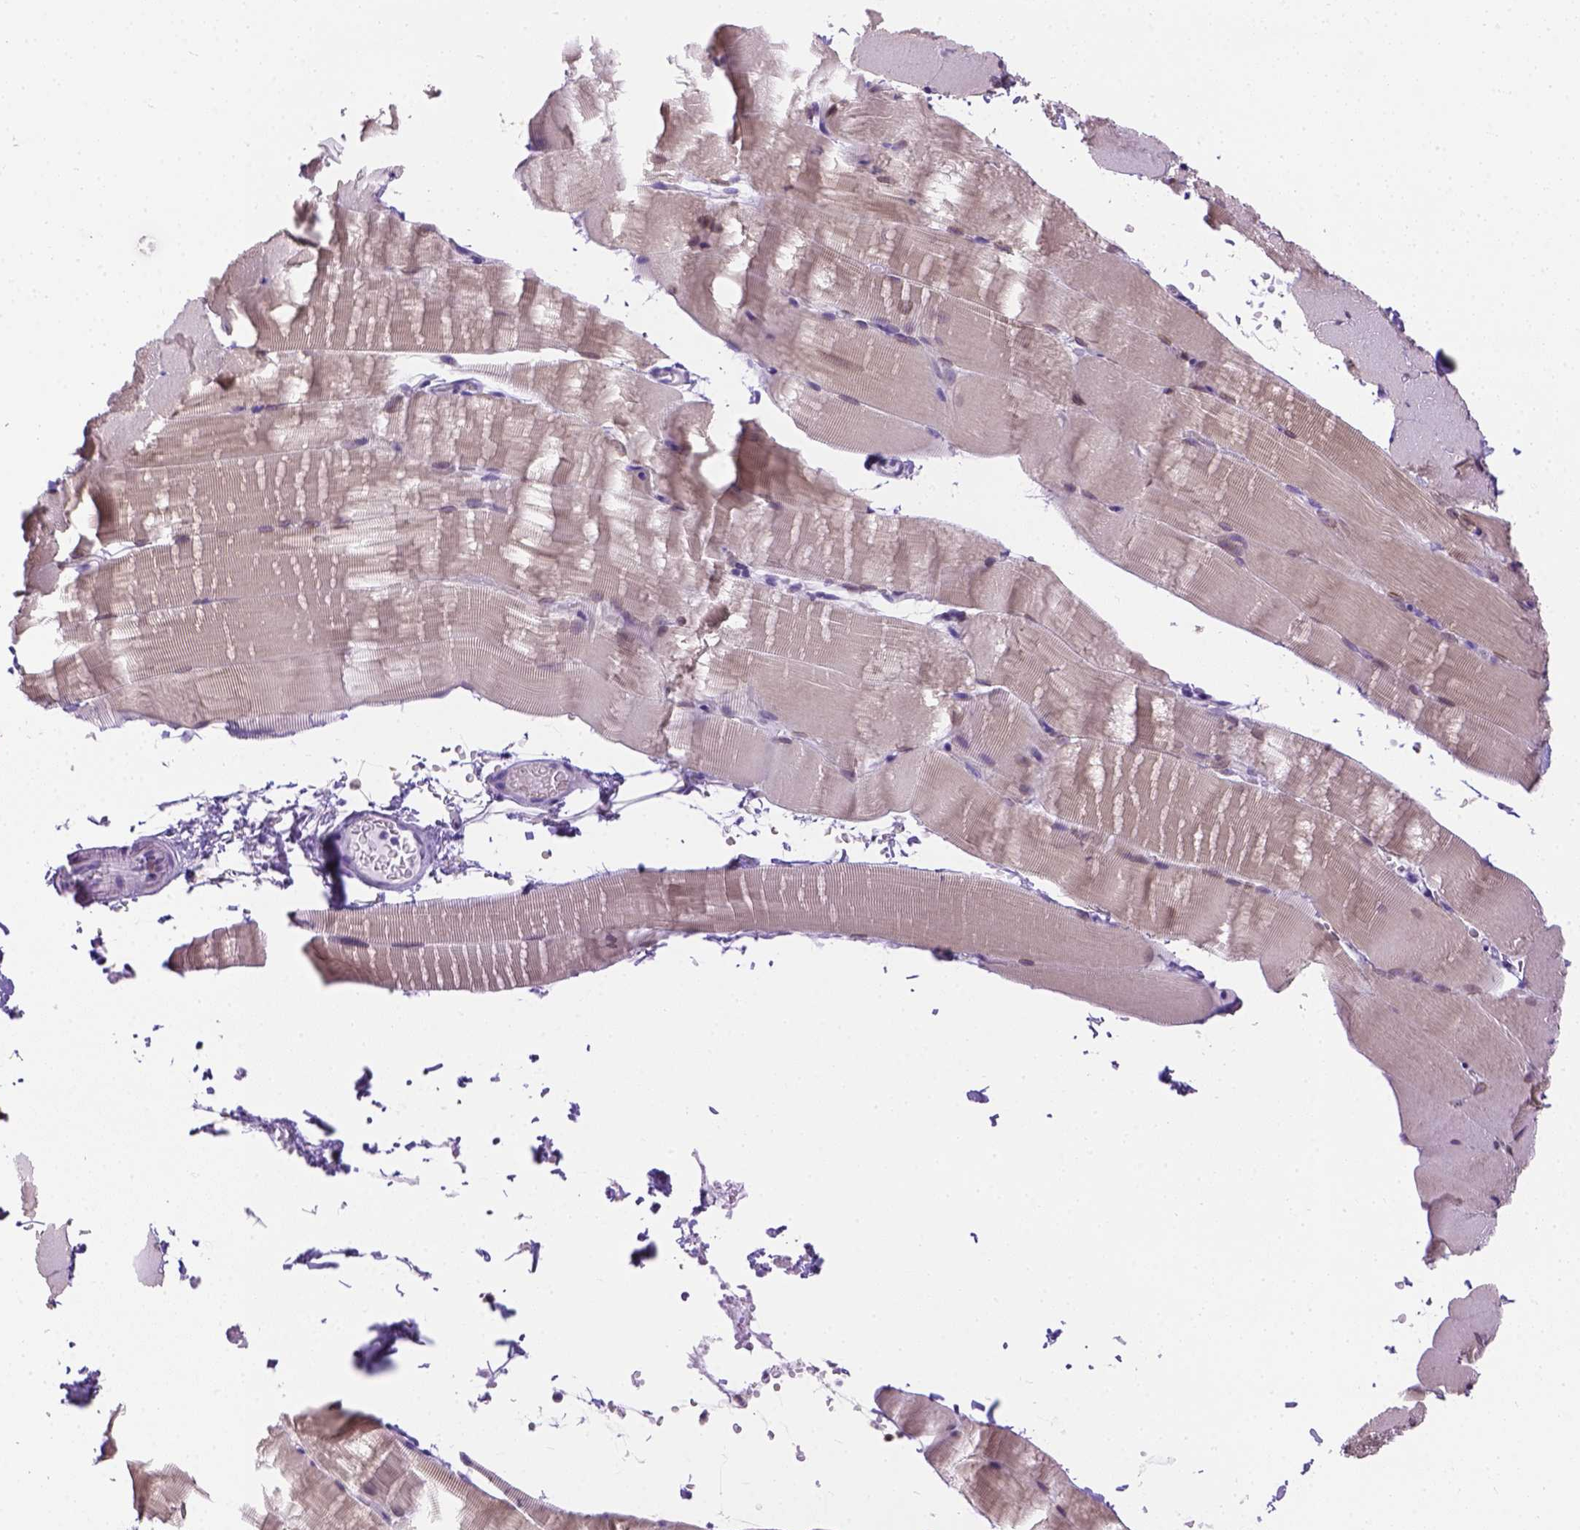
{"staining": {"intensity": "moderate", "quantity": ">75%", "location": "cytoplasmic/membranous,nuclear"}, "tissue": "skeletal muscle", "cell_type": "Myocytes", "image_type": "normal", "snomed": [{"axis": "morphology", "description": "Normal tissue, NOS"}, {"axis": "topography", "description": "Skeletal muscle"}], "caption": "High-power microscopy captured an immunohistochemistry (IHC) image of benign skeletal muscle, revealing moderate cytoplasmic/membranous,nuclear expression in about >75% of myocytes.", "gene": "TMEM38A", "patient": {"sex": "female", "age": 37}}